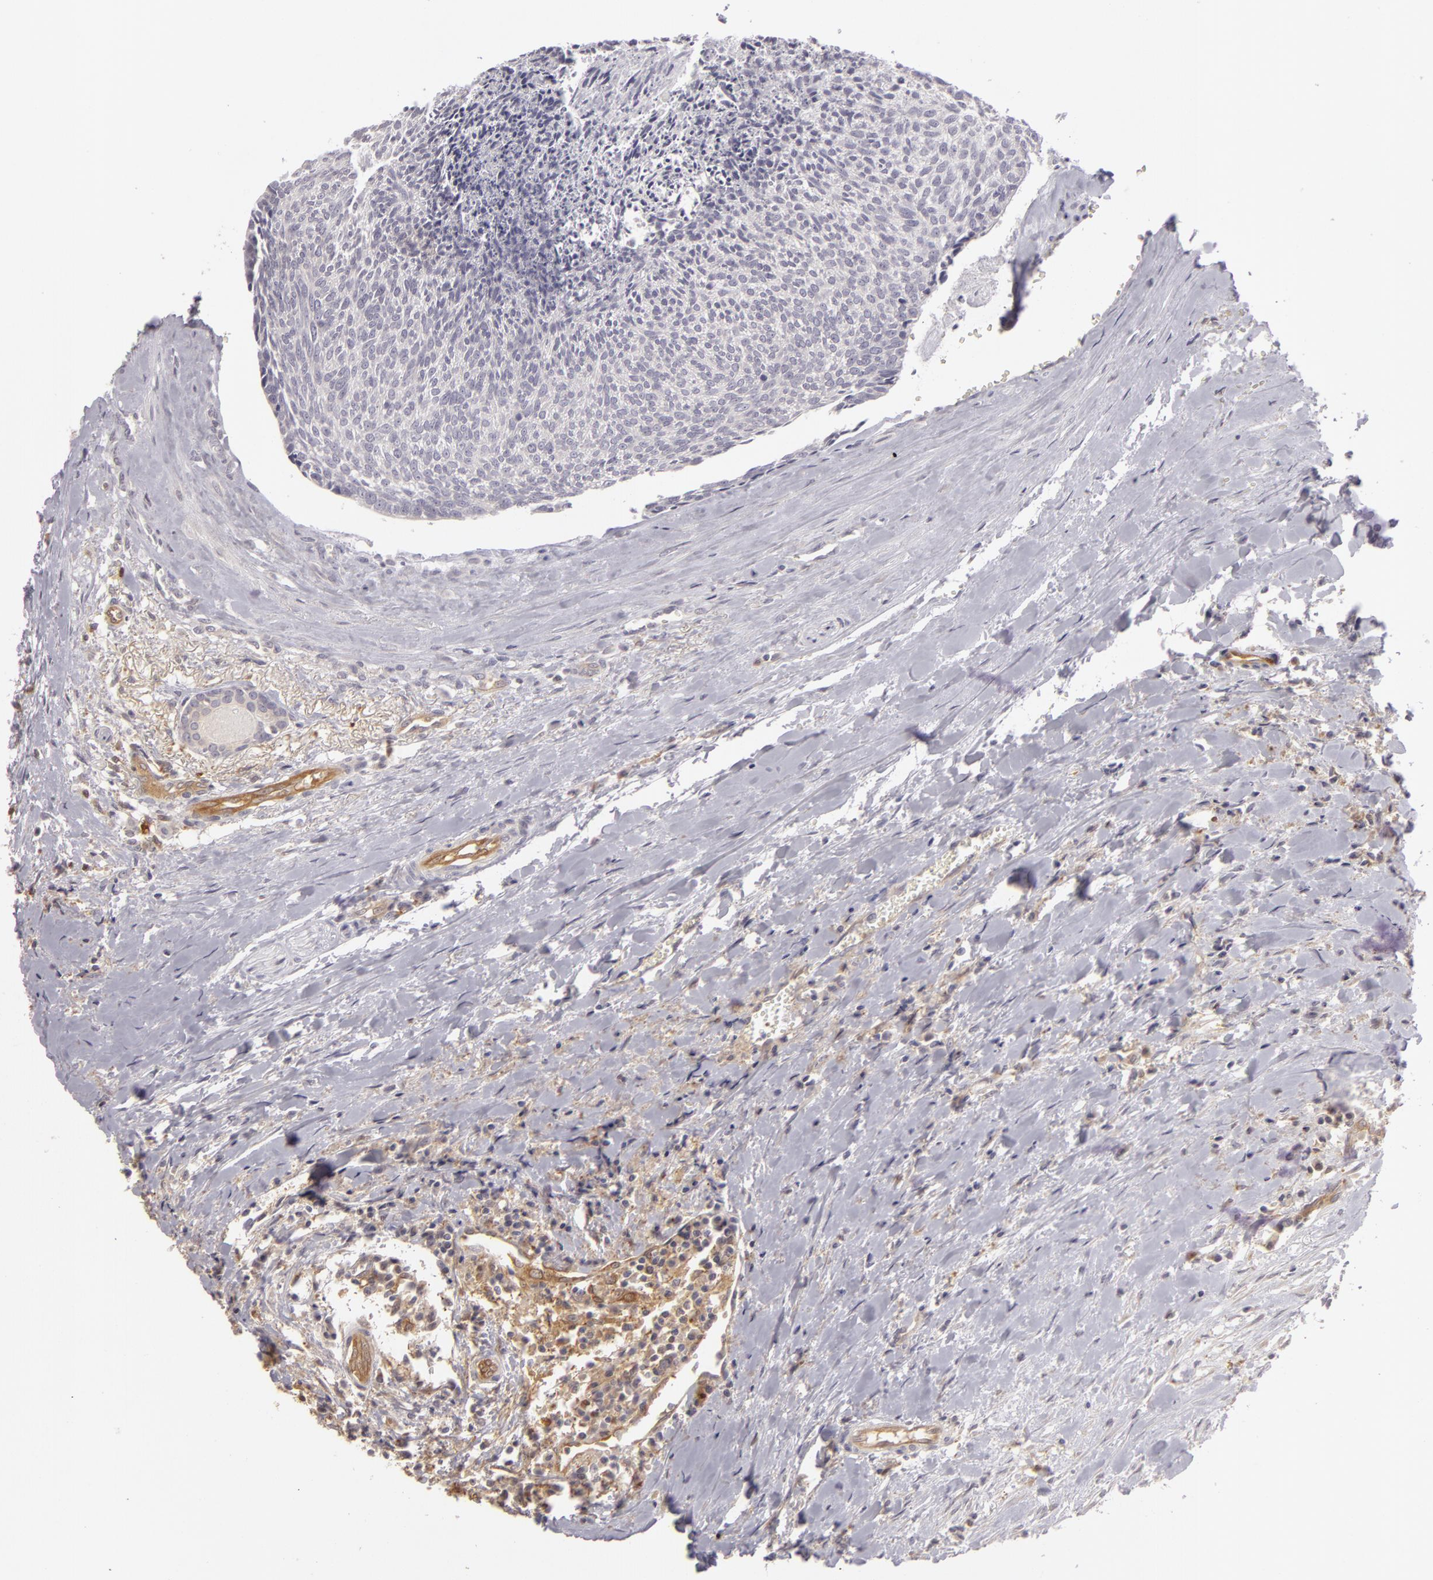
{"staining": {"intensity": "negative", "quantity": "none", "location": "none"}, "tissue": "head and neck cancer", "cell_type": "Tumor cells", "image_type": "cancer", "snomed": [{"axis": "morphology", "description": "Squamous cell carcinoma, NOS"}, {"axis": "topography", "description": "Salivary gland"}, {"axis": "topography", "description": "Head-Neck"}], "caption": "Micrograph shows no protein positivity in tumor cells of head and neck cancer tissue.", "gene": "ZNF229", "patient": {"sex": "male", "age": 70}}